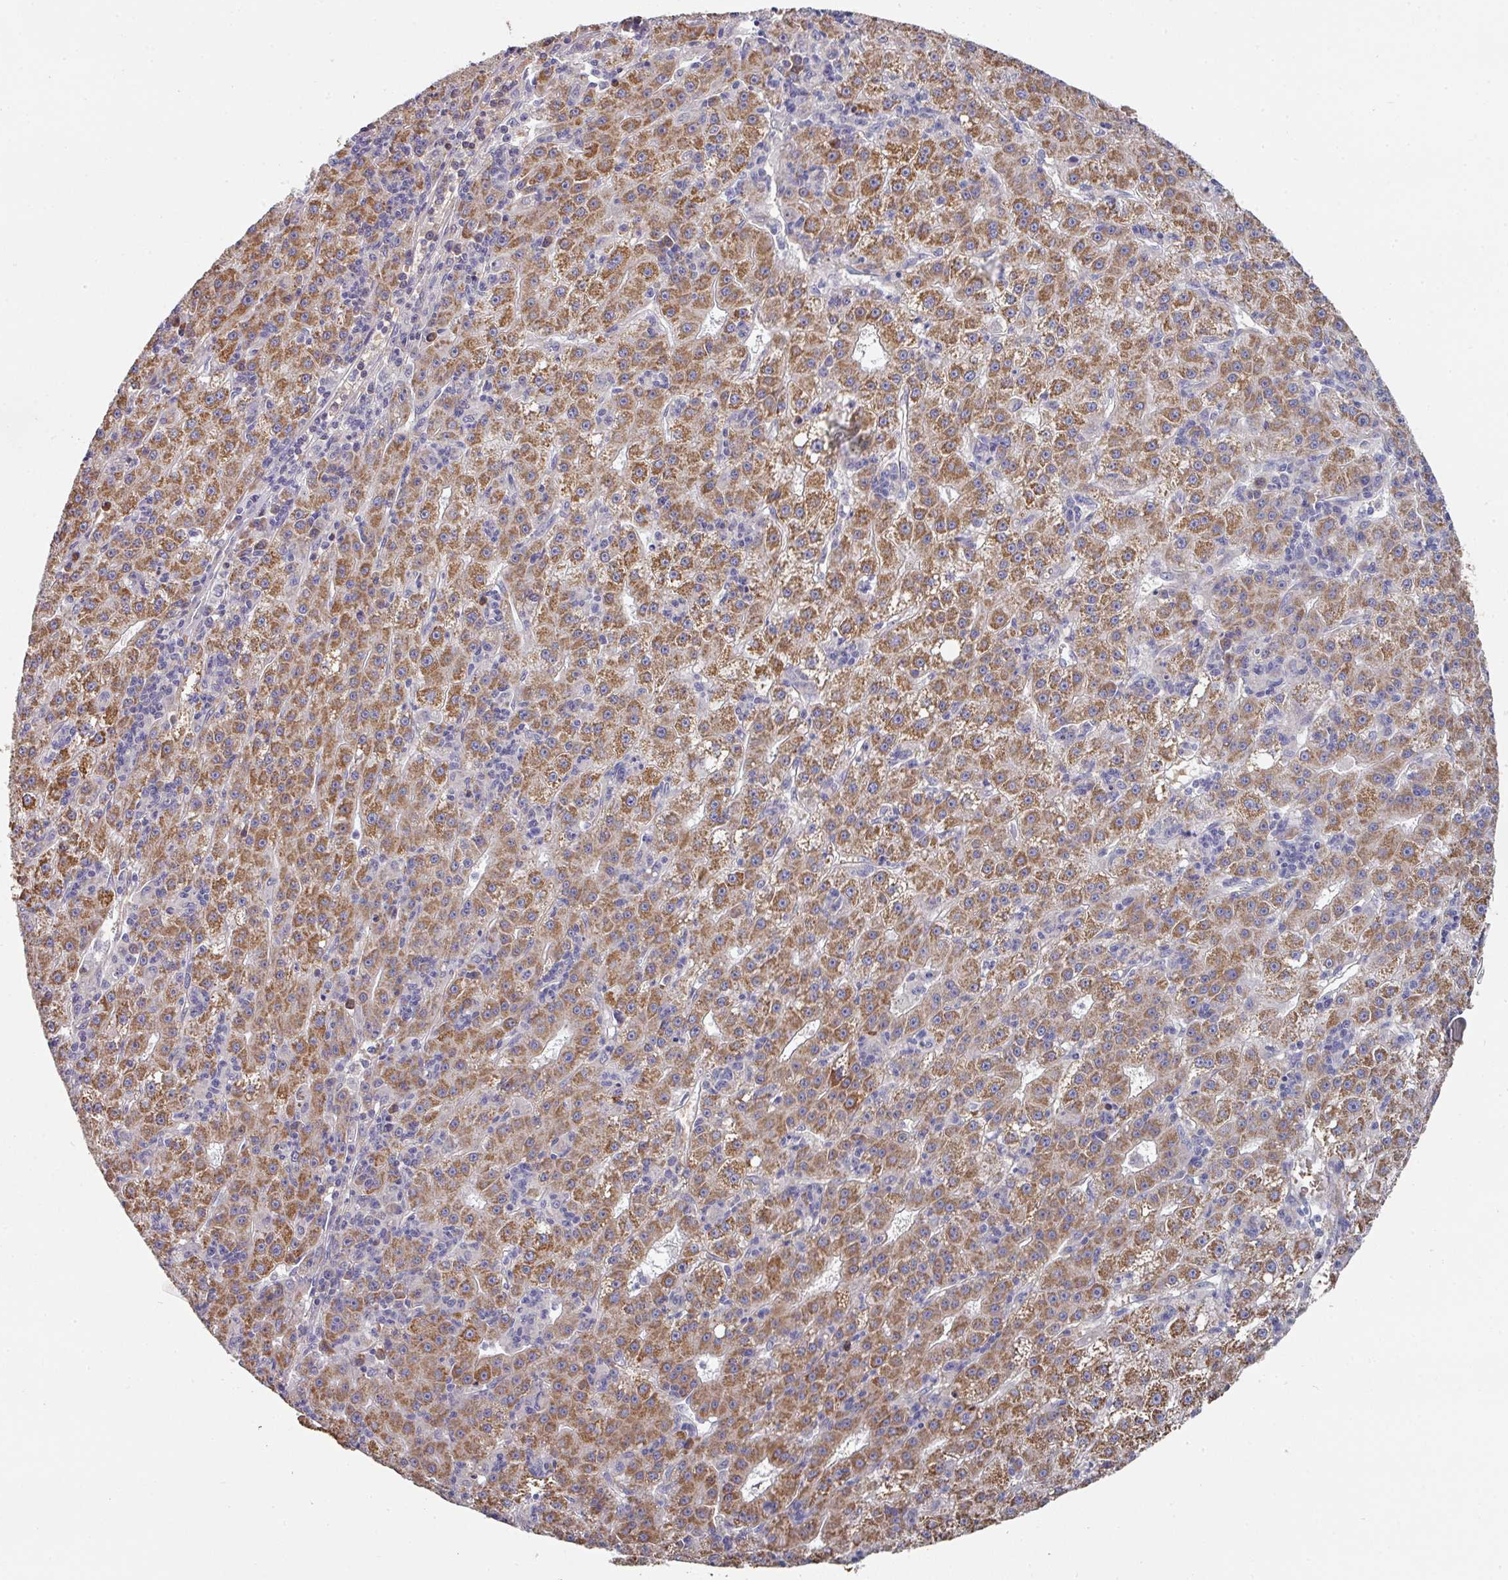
{"staining": {"intensity": "moderate", "quantity": ">75%", "location": "cytoplasmic/membranous"}, "tissue": "liver cancer", "cell_type": "Tumor cells", "image_type": "cancer", "snomed": [{"axis": "morphology", "description": "Carcinoma, Hepatocellular, NOS"}, {"axis": "topography", "description": "Liver"}], "caption": "A high-resolution photomicrograph shows immunohistochemistry staining of liver hepatocellular carcinoma, which shows moderate cytoplasmic/membranous staining in approximately >75% of tumor cells. The protein is shown in brown color, while the nuclei are stained blue.", "gene": "PYROXD2", "patient": {"sex": "male", "age": 76}}